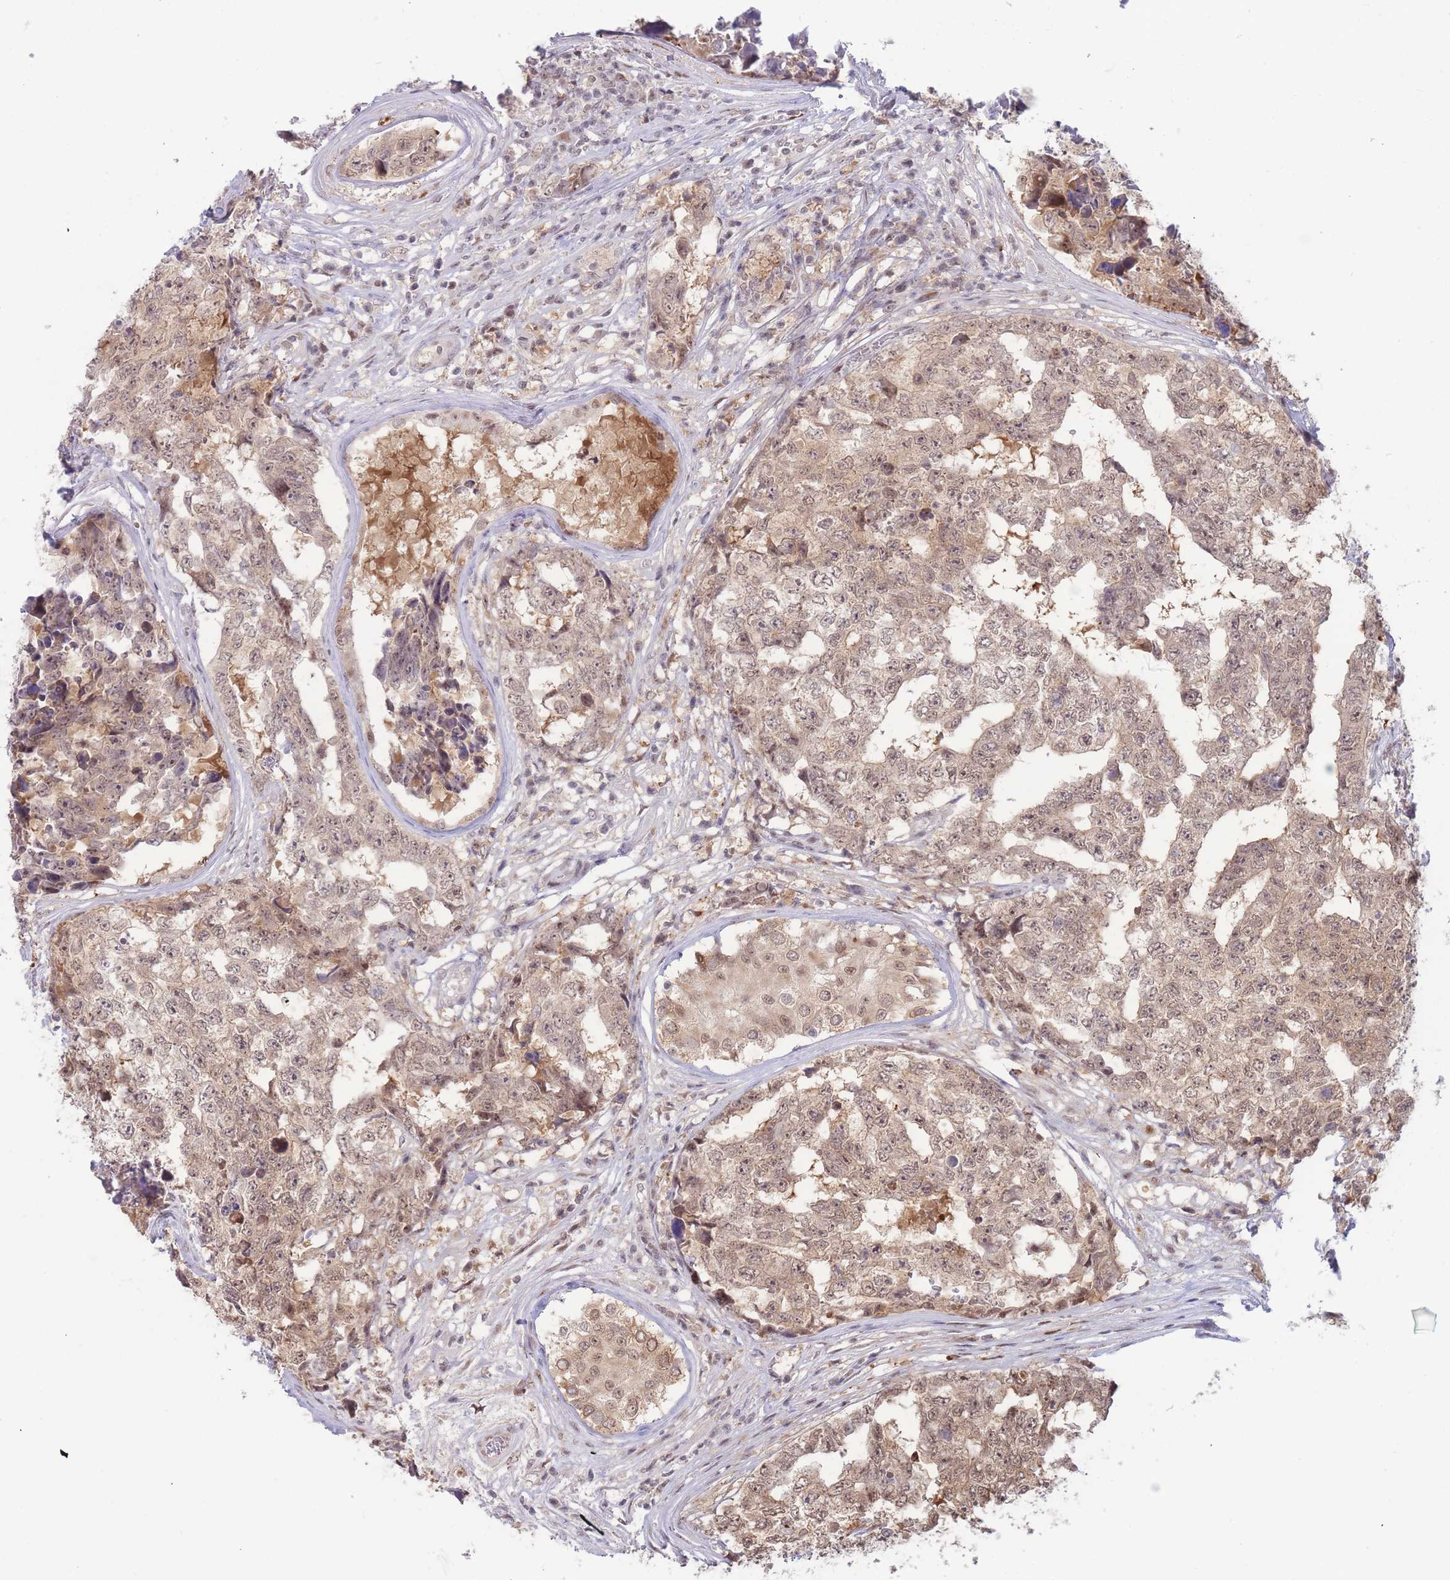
{"staining": {"intensity": "weak", "quantity": ">75%", "location": "nuclear"}, "tissue": "testis cancer", "cell_type": "Tumor cells", "image_type": "cancer", "snomed": [{"axis": "morphology", "description": "Carcinoma, Embryonal, NOS"}, {"axis": "topography", "description": "Testis"}], "caption": "A brown stain highlights weak nuclear positivity of a protein in testis cancer (embryonal carcinoma) tumor cells.", "gene": "DEAF1", "patient": {"sex": "male", "age": 25}}